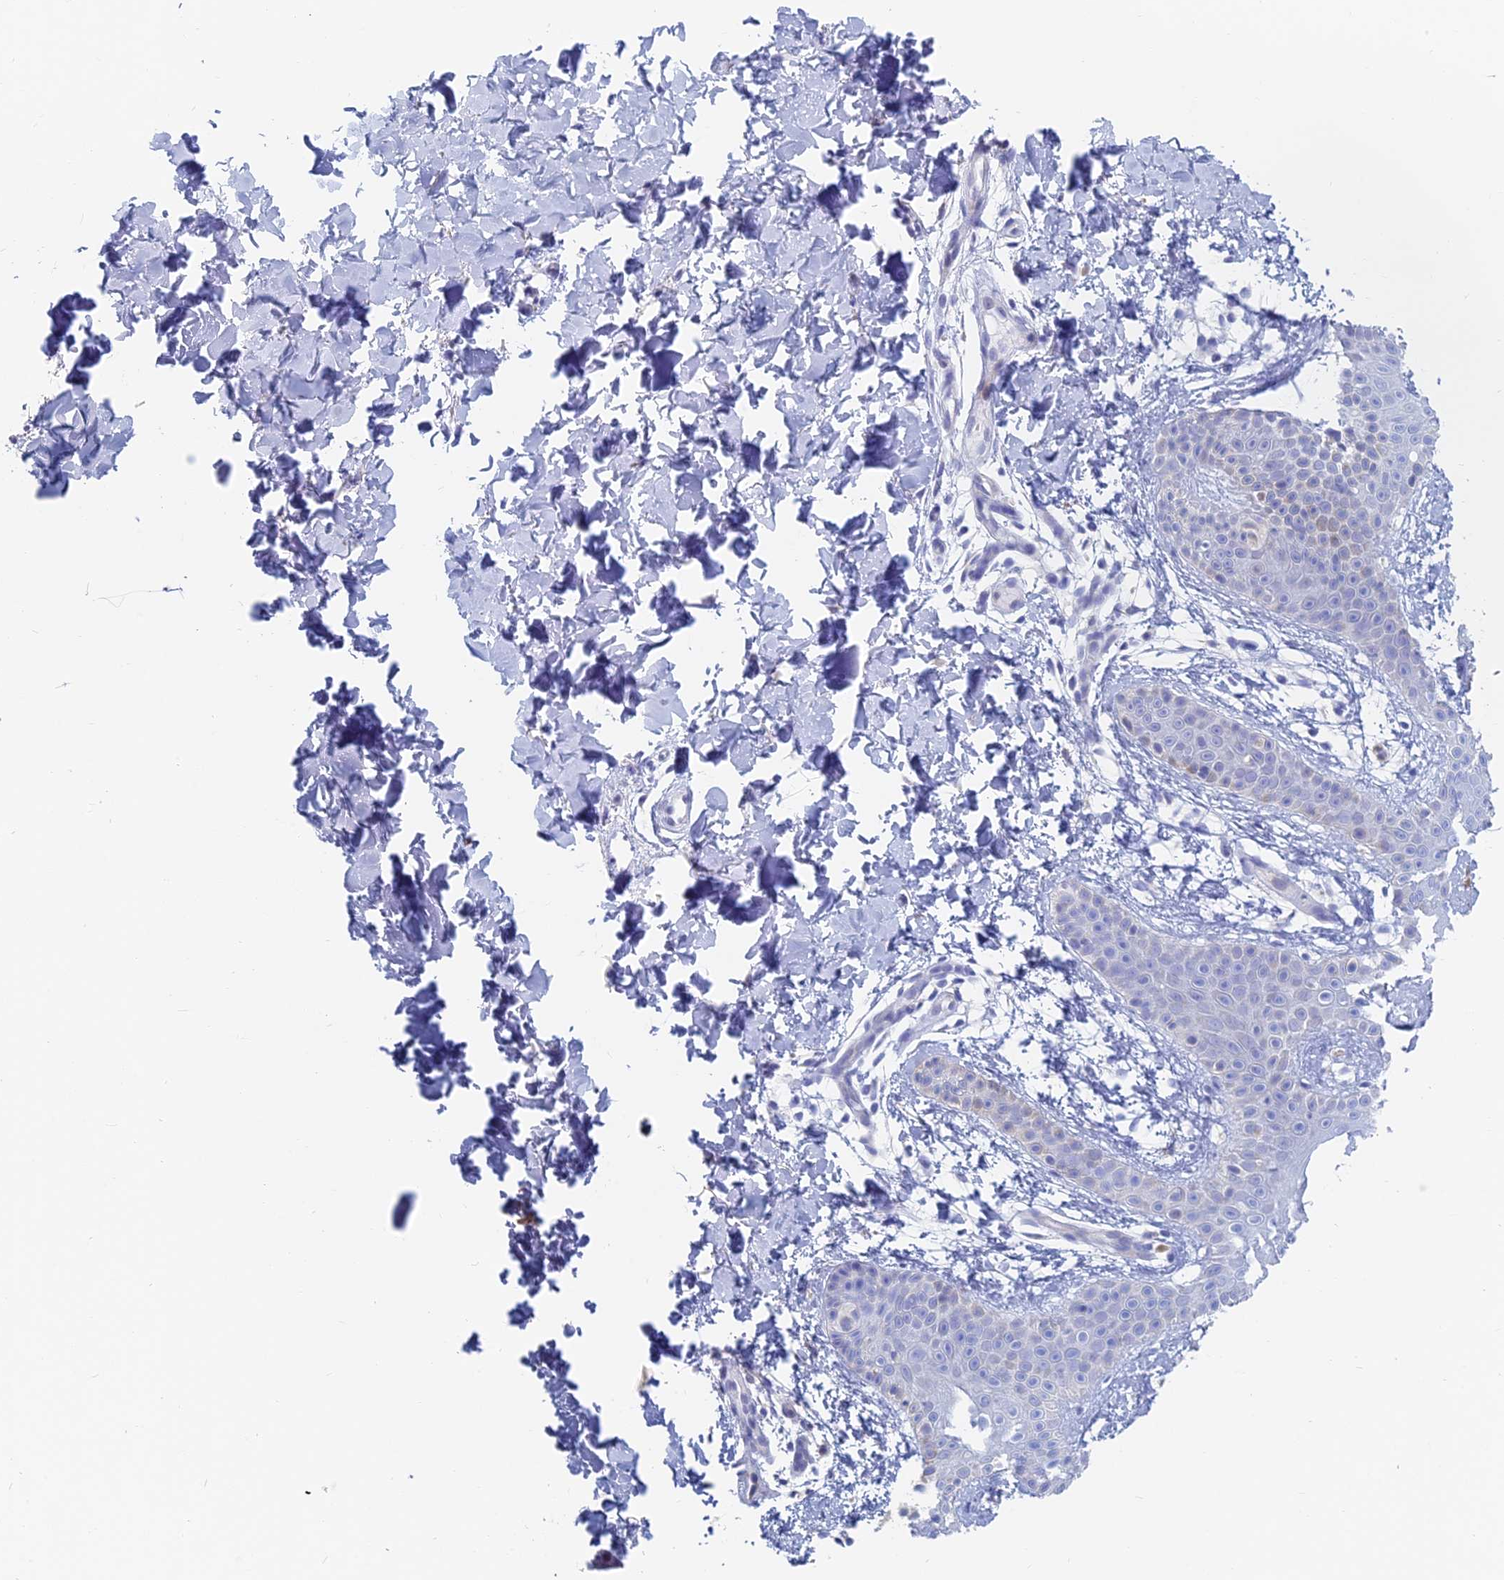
{"staining": {"intensity": "negative", "quantity": "none", "location": "none"}, "tissue": "skin", "cell_type": "Fibroblasts", "image_type": "normal", "snomed": [{"axis": "morphology", "description": "Normal tissue, NOS"}, {"axis": "topography", "description": "Skin"}], "caption": "Photomicrograph shows no protein staining in fibroblasts of normal skin.", "gene": "ACSM1", "patient": {"sex": "male", "age": 36}}